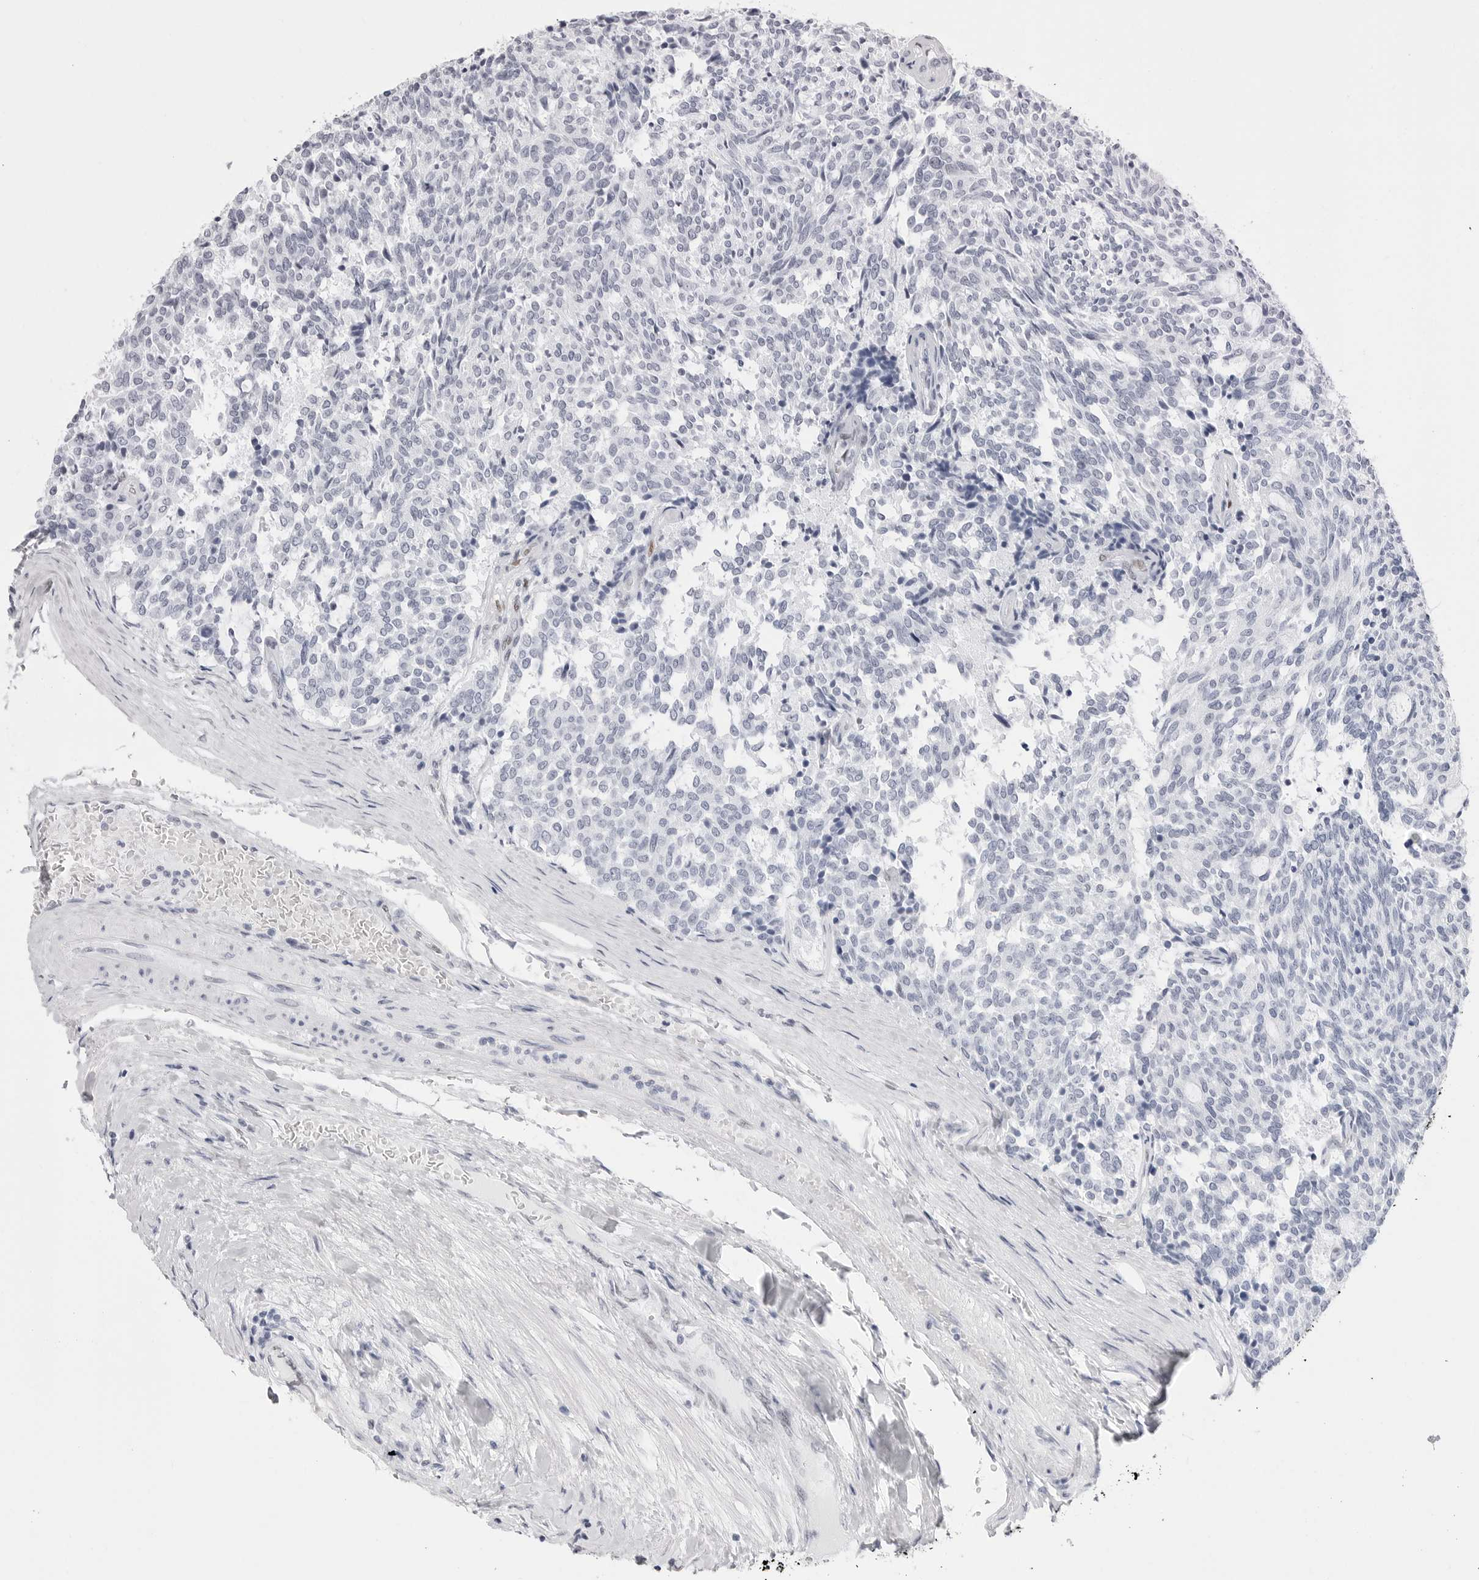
{"staining": {"intensity": "negative", "quantity": "none", "location": "none"}, "tissue": "carcinoid", "cell_type": "Tumor cells", "image_type": "cancer", "snomed": [{"axis": "morphology", "description": "Carcinoid, malignant, NOS"}, {"axis": "topography", "description": "Pancreas"}], "caption": "Carcinoid was stained to show a protein in brown. There is no significant expression in tumor cells.", "gene": "NASP", "patient": {"sex": "female", "age": 54}}